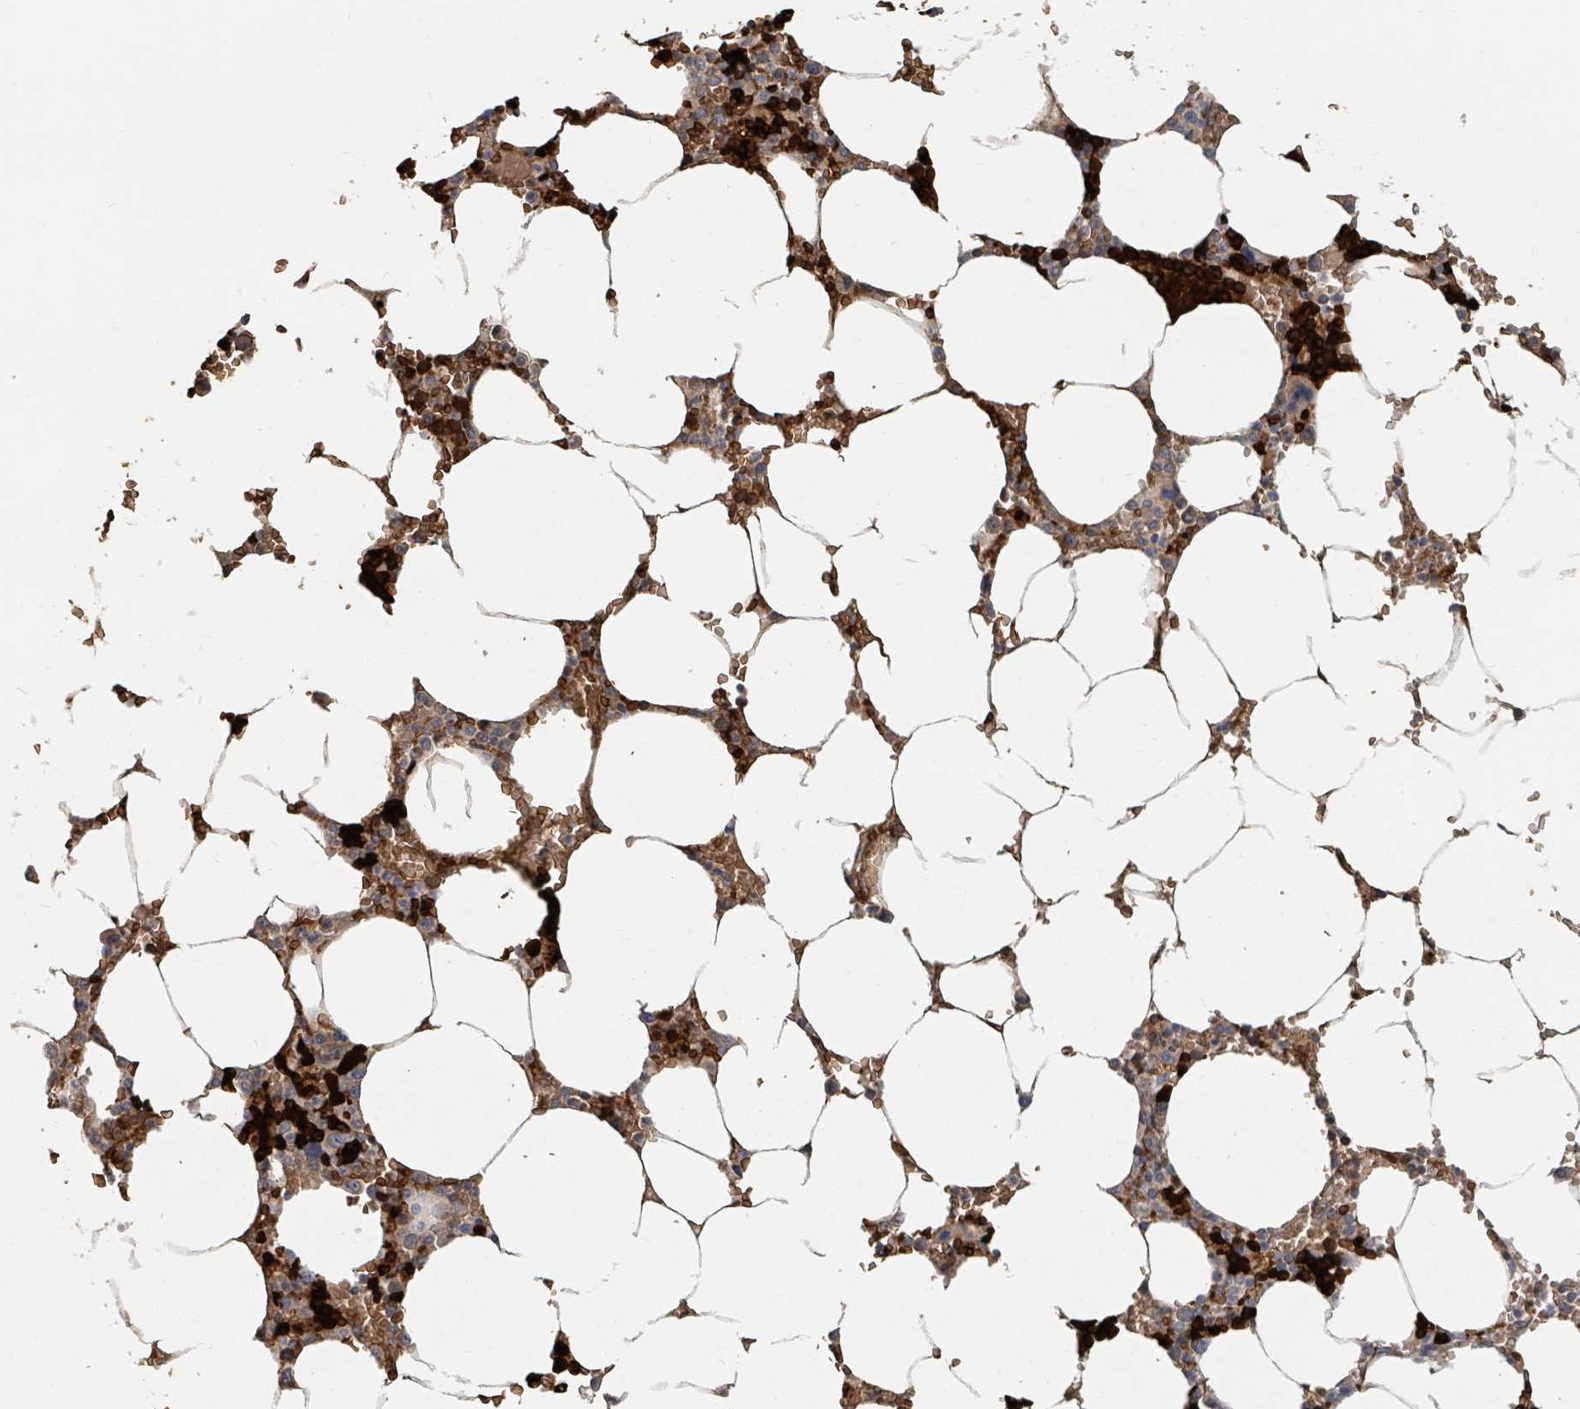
{"staining": {"intensity": "strong", "quantity": "25%-75%", "location": "cytoplasmic/membranous"}, "tissue": "bone marrow", "cell_type": "Hematopoietic cells", "image_type": "normal", "snomed": [{"axis": "morphology", "description": "Normal tissue, NOS"}, {"axis": "topography", "description": "Bone marrow"}], "caption": "Strong cytoplasmic/membranous protein expression is appreciated in about 25%-75% of hematopoietic cells in bone marrow.", "gene": "TRPC4AP", "patient": {"sex": "male", "age": 70}}